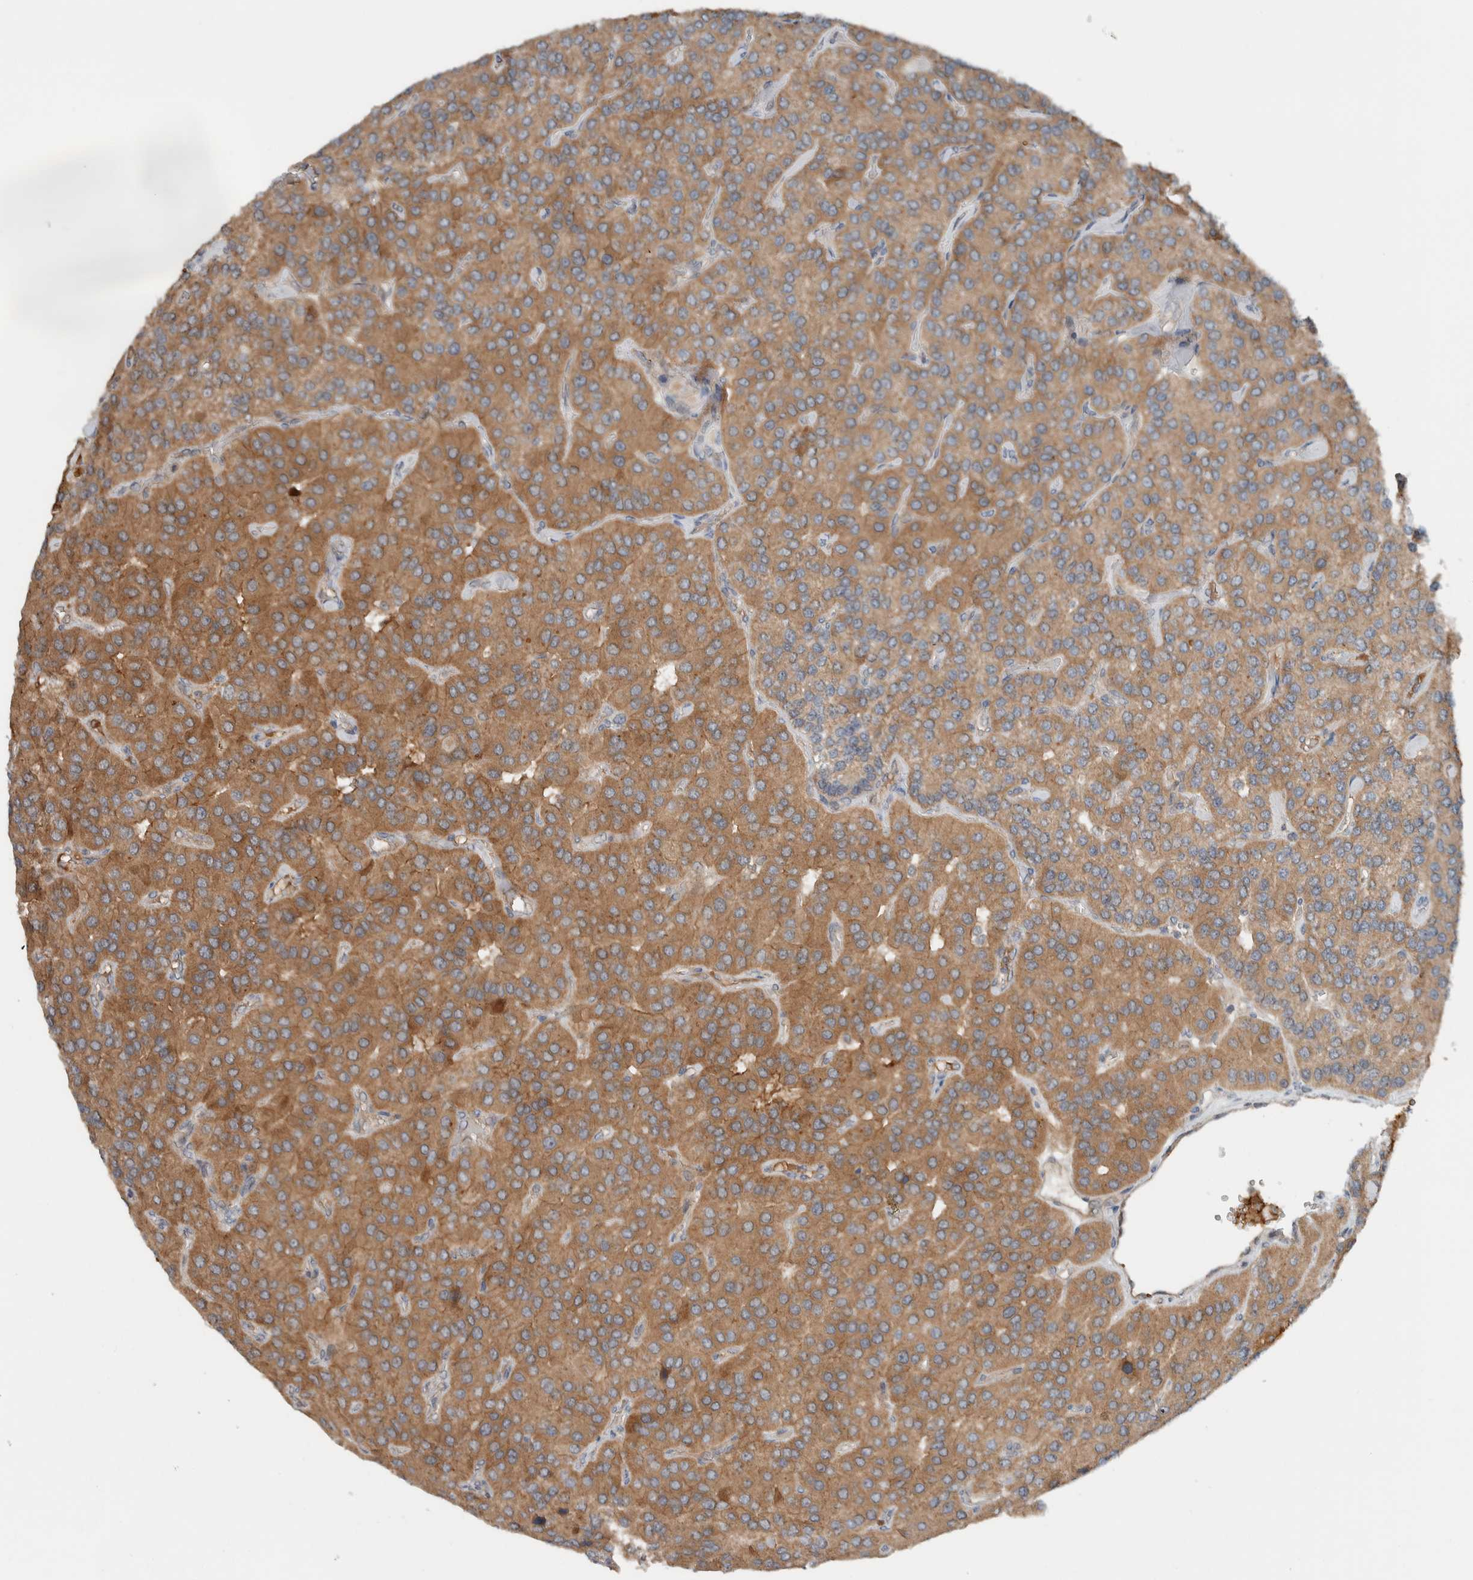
{"staining": {"intensity": "moderate", "quantity": ">75%", "location": "cytoplasmic/membranous"}, "tissue": "parathyroid gland", "cell_type": "Glandular cells", "image_type": "normal", "snomed": [{"axis": "morphology", "description": "Normal tissue, NOS"}, {"axis": "morphology", "description": "Adenoma, NOS"}, {"axis": "topography", "description": "Parathyroid gland"}], "caption": "The photomicrograph demonstrates immunohistochemical staining of unremarkable parathyroid gland. There is moderate cytoplasmic/membranous staining is appreciated in approximately >75% of glandular cells.", "gene": "ARMC7", "patient": {"sex": "female", "age": 86}}